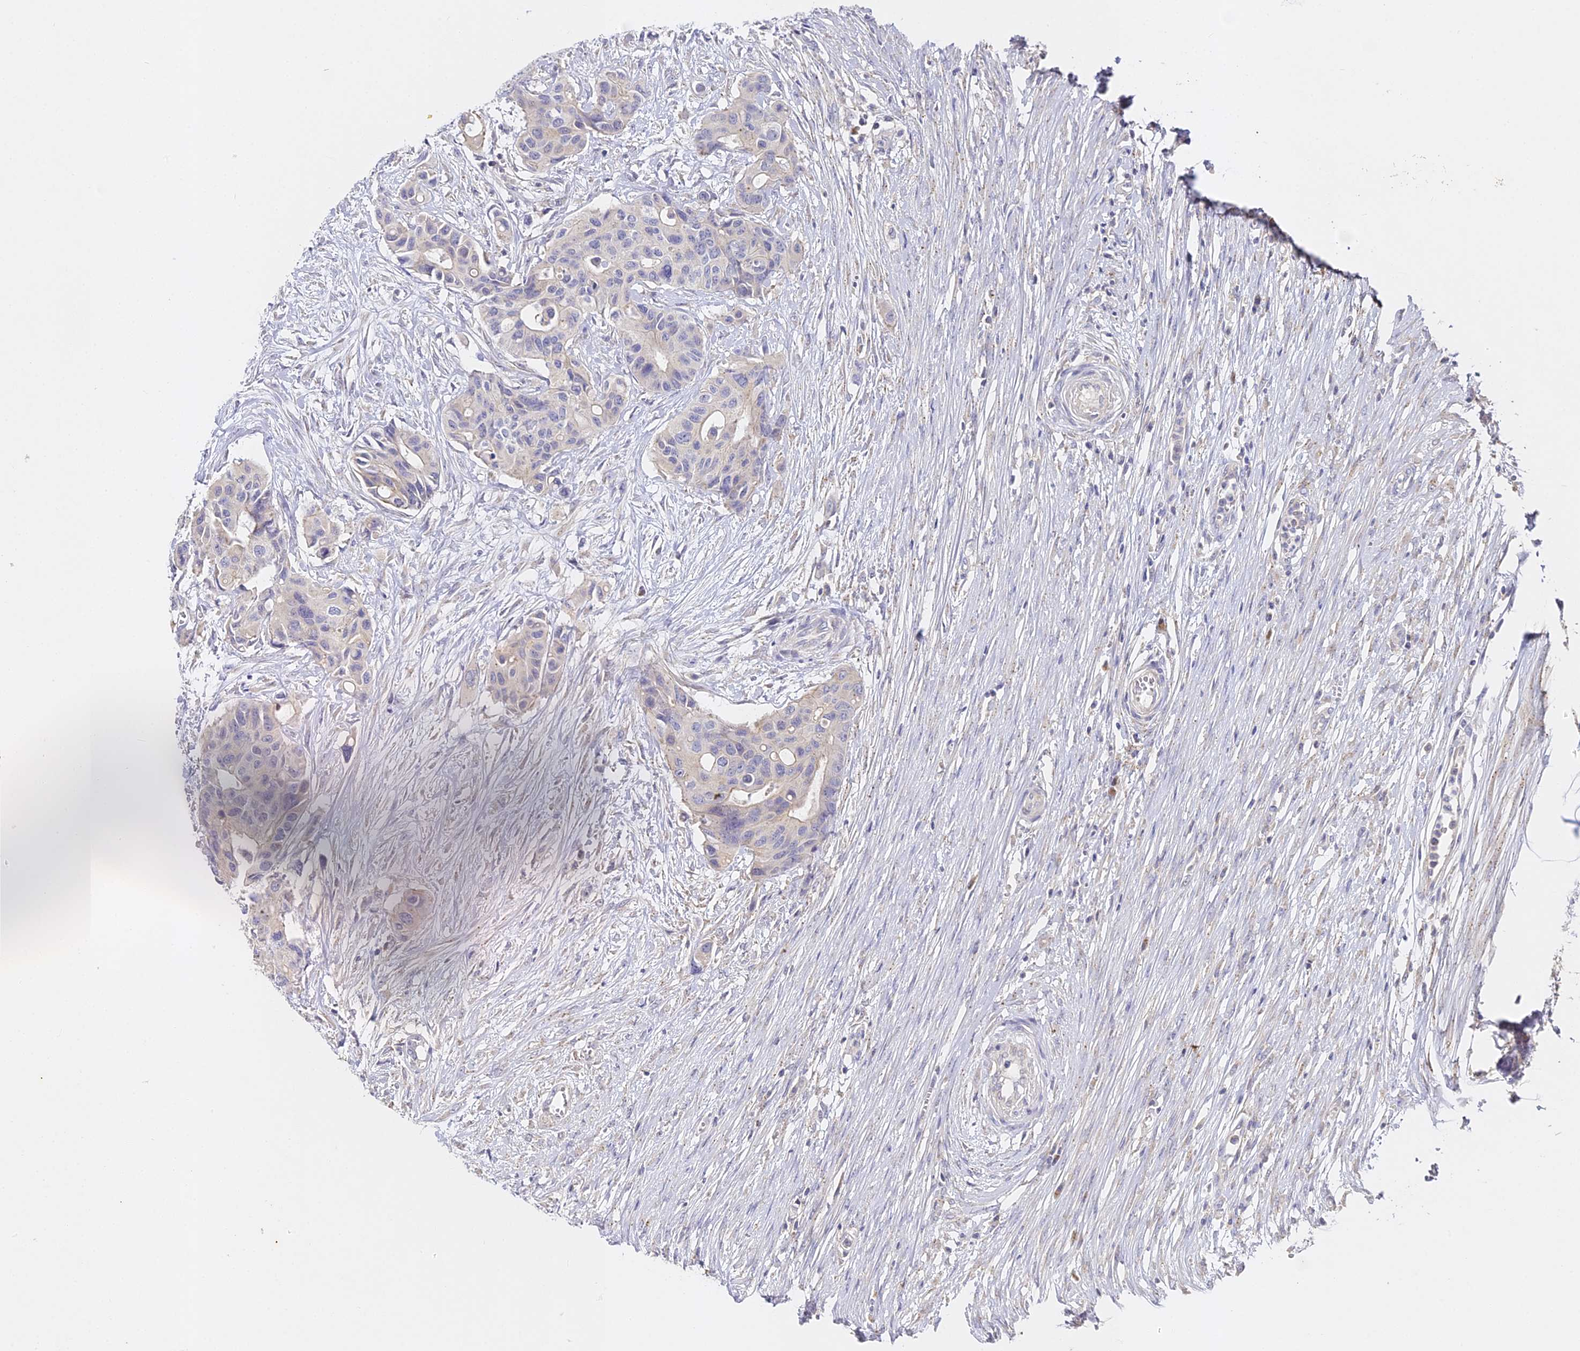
{"staining": {"intensity": "negative", "quantity": "none", "location": "none"}, "tissue": "colorectal cancer", "cell_type": "Tumor cells", "image_type": "cancer", "snomed": [{"axis": "morphology", "description": "Adenocarcinoma, NOS"}, {"axis": "topography", "description": "Colon"}], "caption": "Micrograph shows no protein staining in tumor cells of colorectal cancer (adenocarcinoma) tissue. (IHC, brightfield microscopy, high magnification).", "gene": "DONSON", "patient": {"sex": "male", "age": 77}}